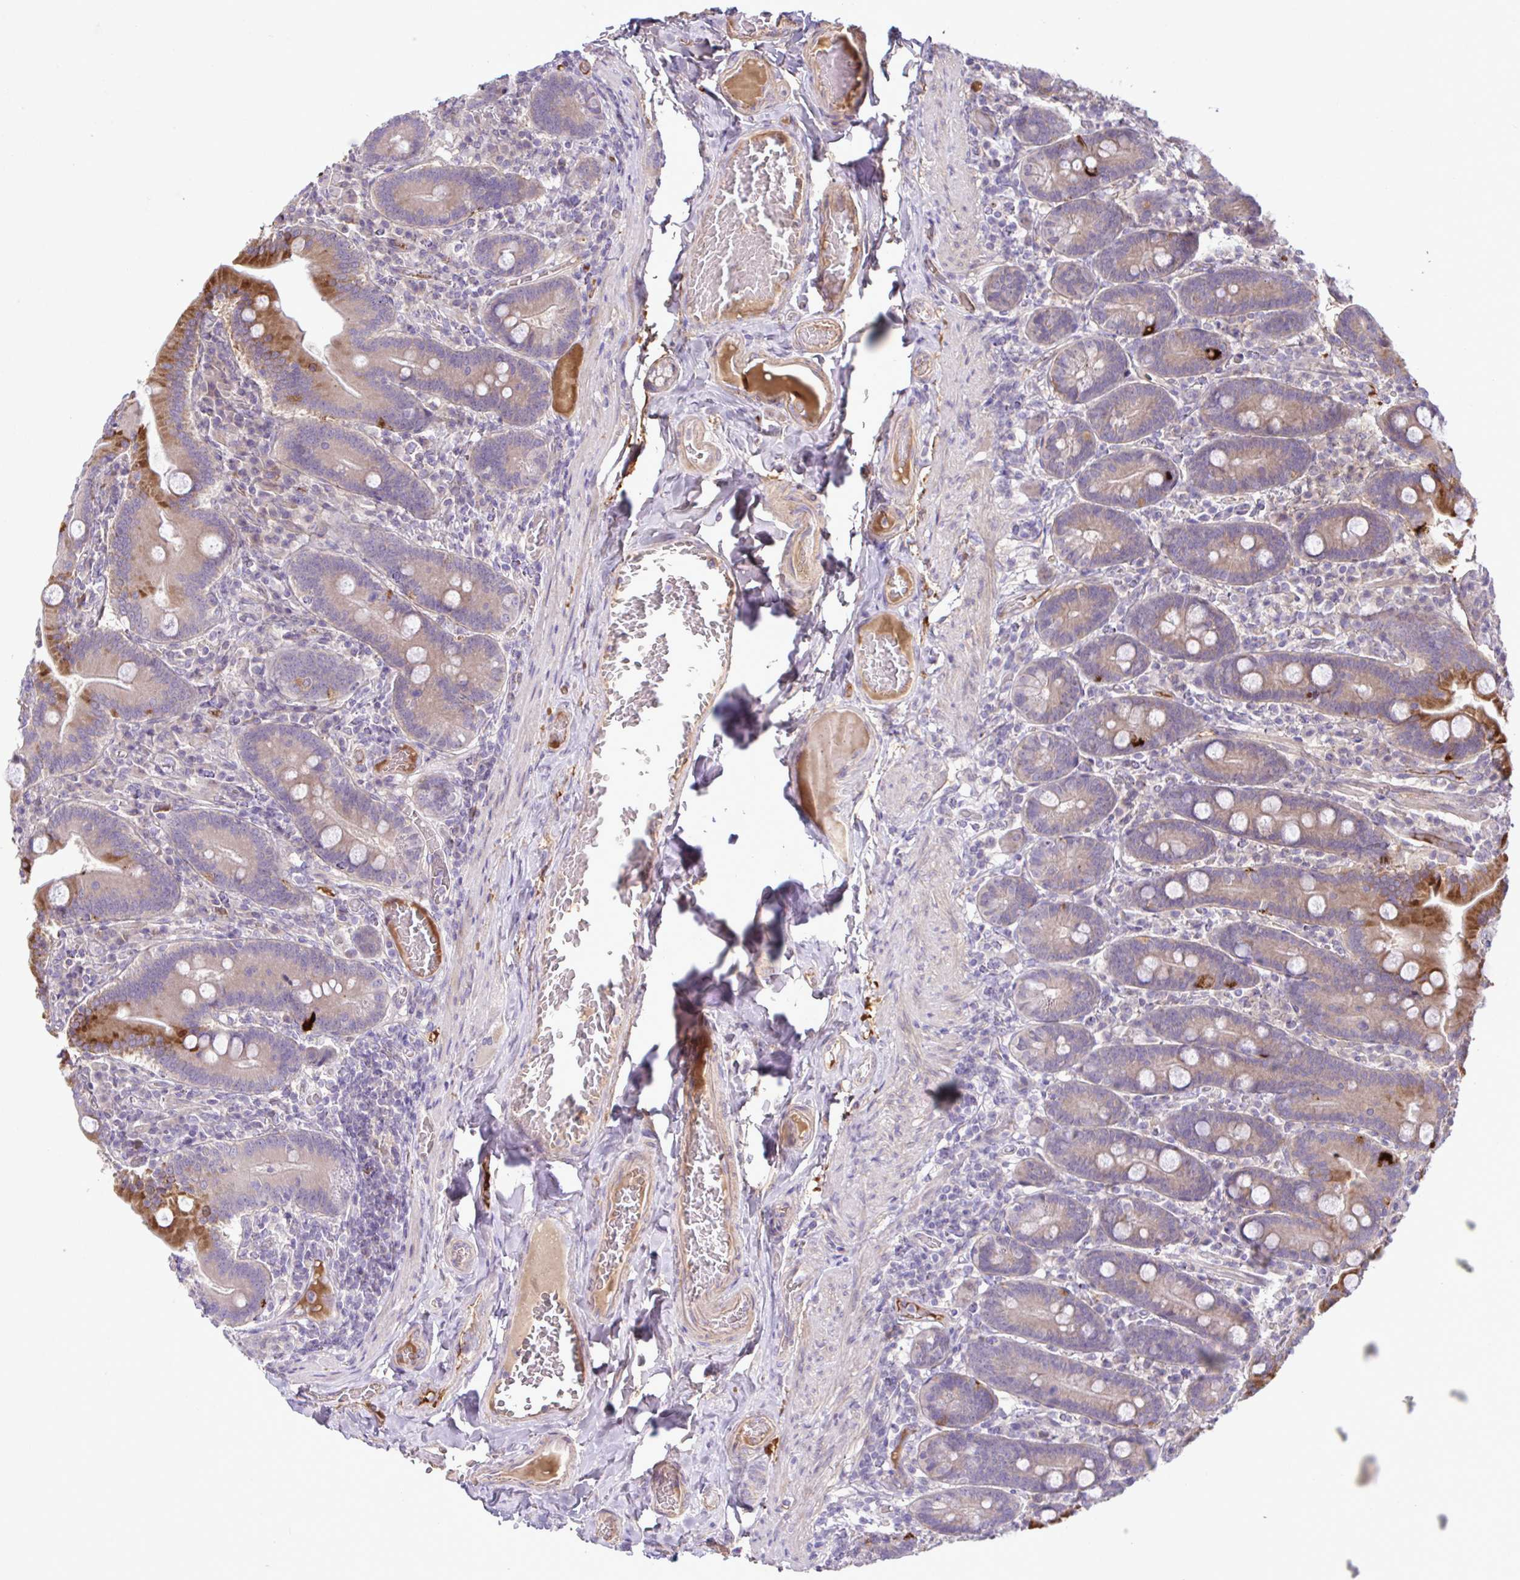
{"staining": {"intensity": "strong", "quantity": "25%-75%", "location": "cytoplasmic/membranous"}, "tissue": "duodenum", "cell_type": "Glandular cells", "image_type": "normal", "snomed": [{"axis": "morphology", "description": "Normal tissue, NOS"}, {"axis": "topography", "description": "Duodenum"}], "caption": "Immunohistochemical staining of benign duodenum displays high levels of strong cytoplasmic/membranous expression in approximately 25%-75% of glandular cells.", "gene": "SYNPO2L", "patient": {"sex": "female", "age": 62}}